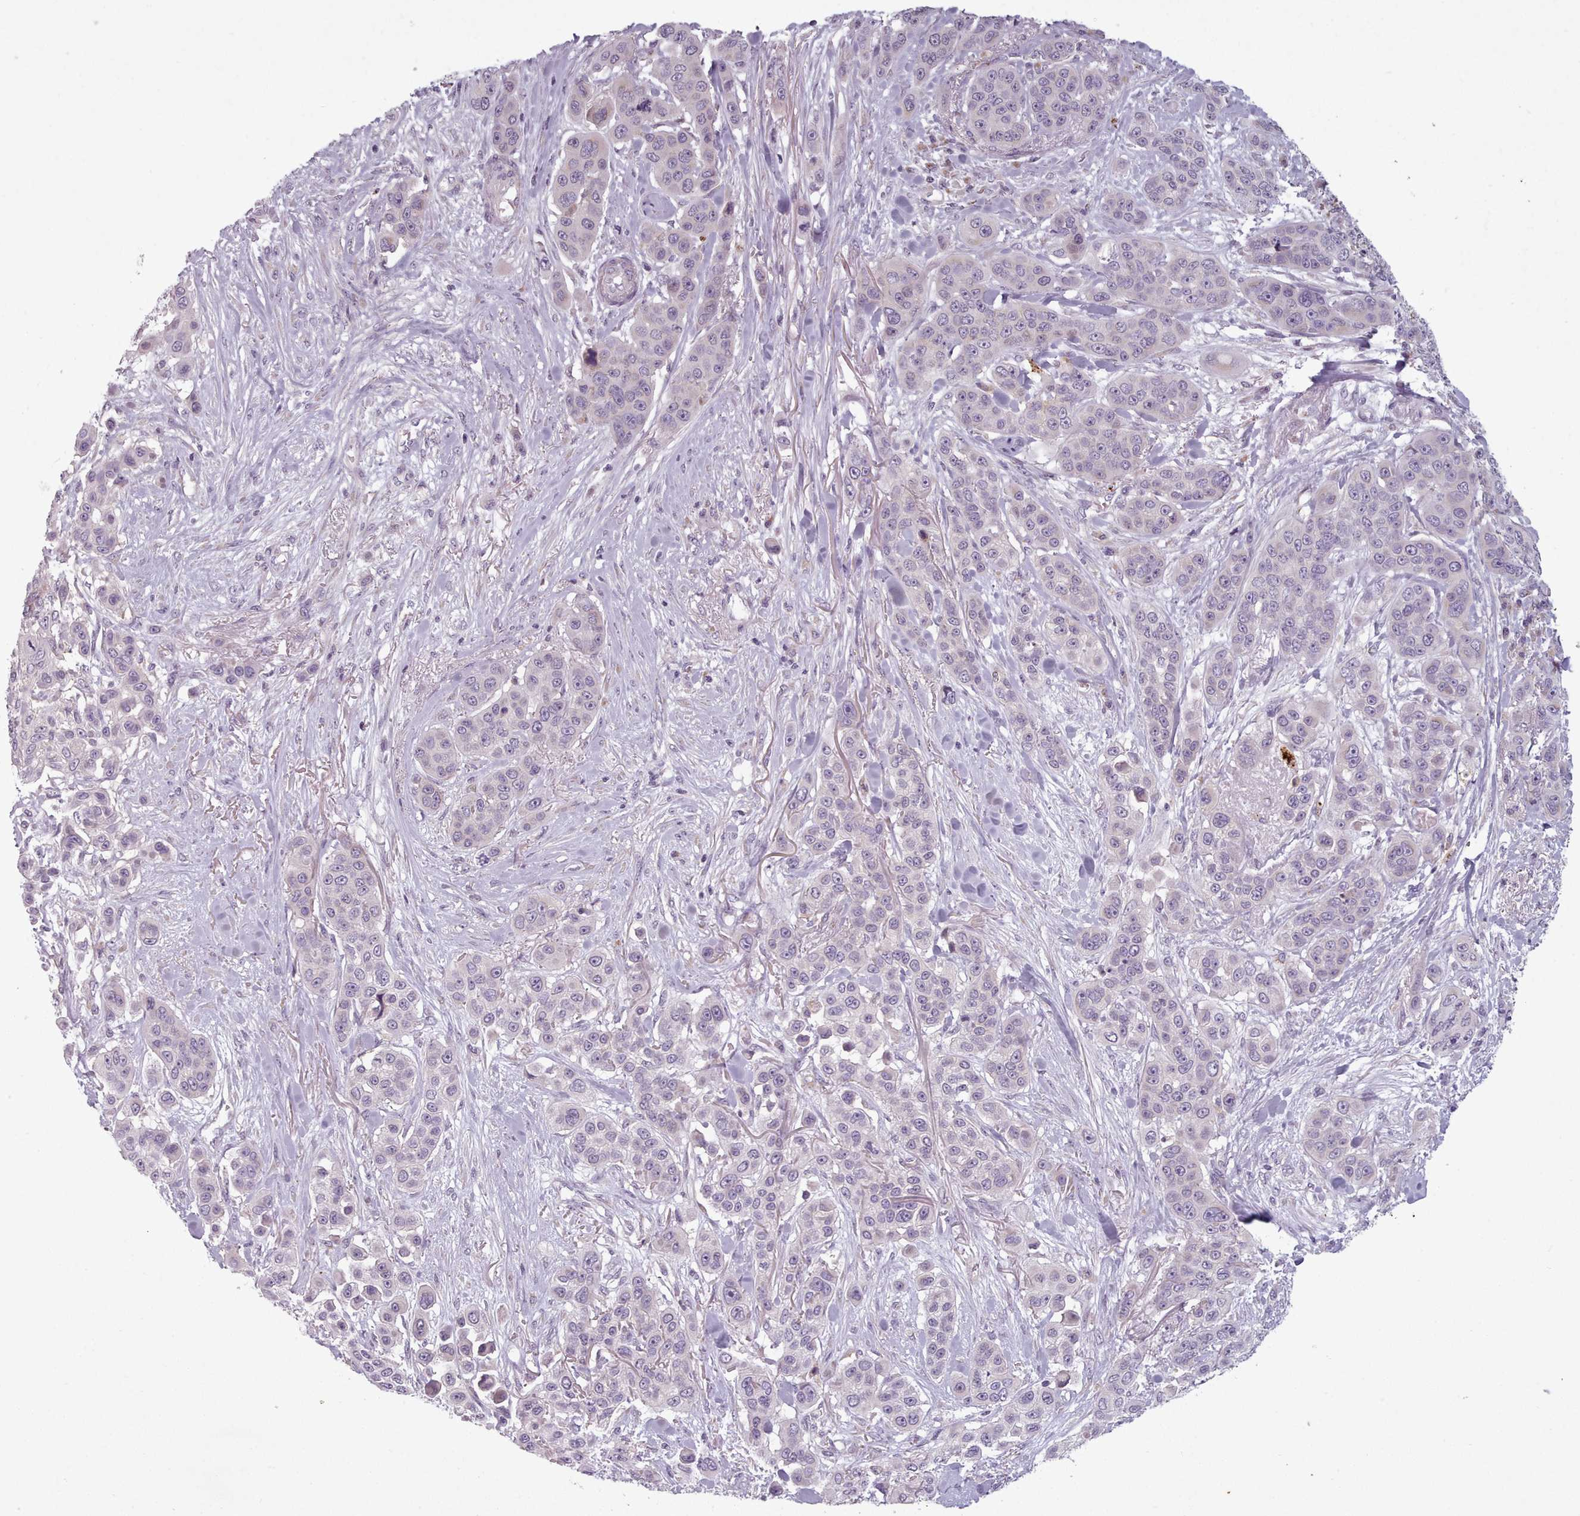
{"staining": {"intensity": "negative", "quantity": "none", "location": "none"}, "tissue": "skin cancer", "cell_type": "Tumor cells", "image_type": "cancer", "snomed": [{"axis": "morphology", "description": "Squamous cell carcinoma, NOS"}, {"axis": "topography", "description": "Skin"}], "caption": "This is an immunohistochemistry (IHC) image of skin squamous cell carcinoma. There is no positivity in tumor cells.", "gene": "LAPTM5", "patient": {"sex": "male", "age": 67}}